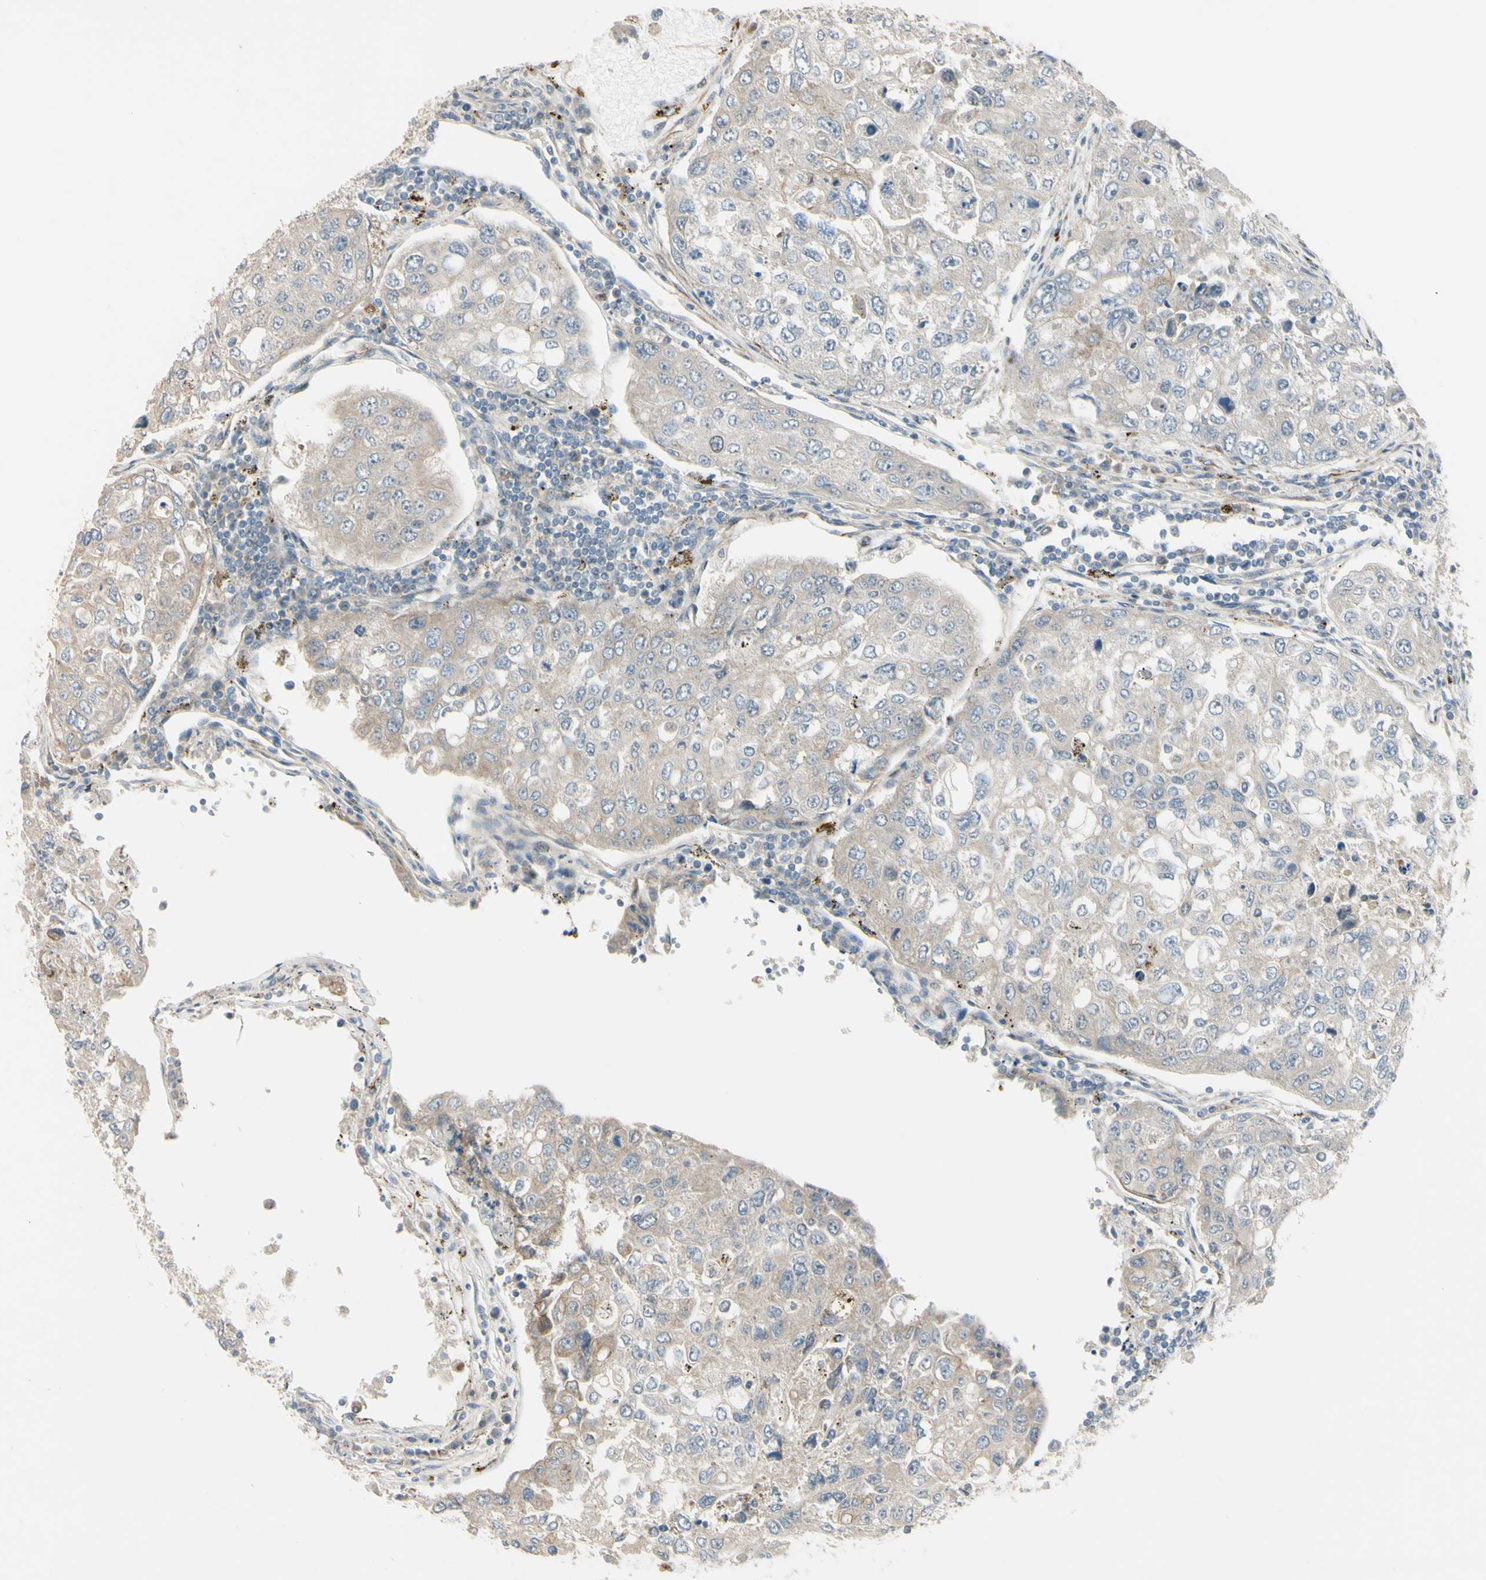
{"staining": {"intensity": "negative", "quantity": "none", "location": "none"}, "tissue": "urothelial cancer", "cell_type": "Tumor cells", "image_type": "cancer", "snomed": [{"axis": "morphology", "description": "Urothelial carcinoma, High grade"}, {"axis": "topography", "description": "Lymph node"}, {"axis": "topography", "description": "Urinary bladder"}], "caption": "Micrograph shows no significant protein expression in tumor cells of high-grade urothelial carcinoma.", "gene": "NDFIP1", "patient": {"sex": "male", "age": 51}}